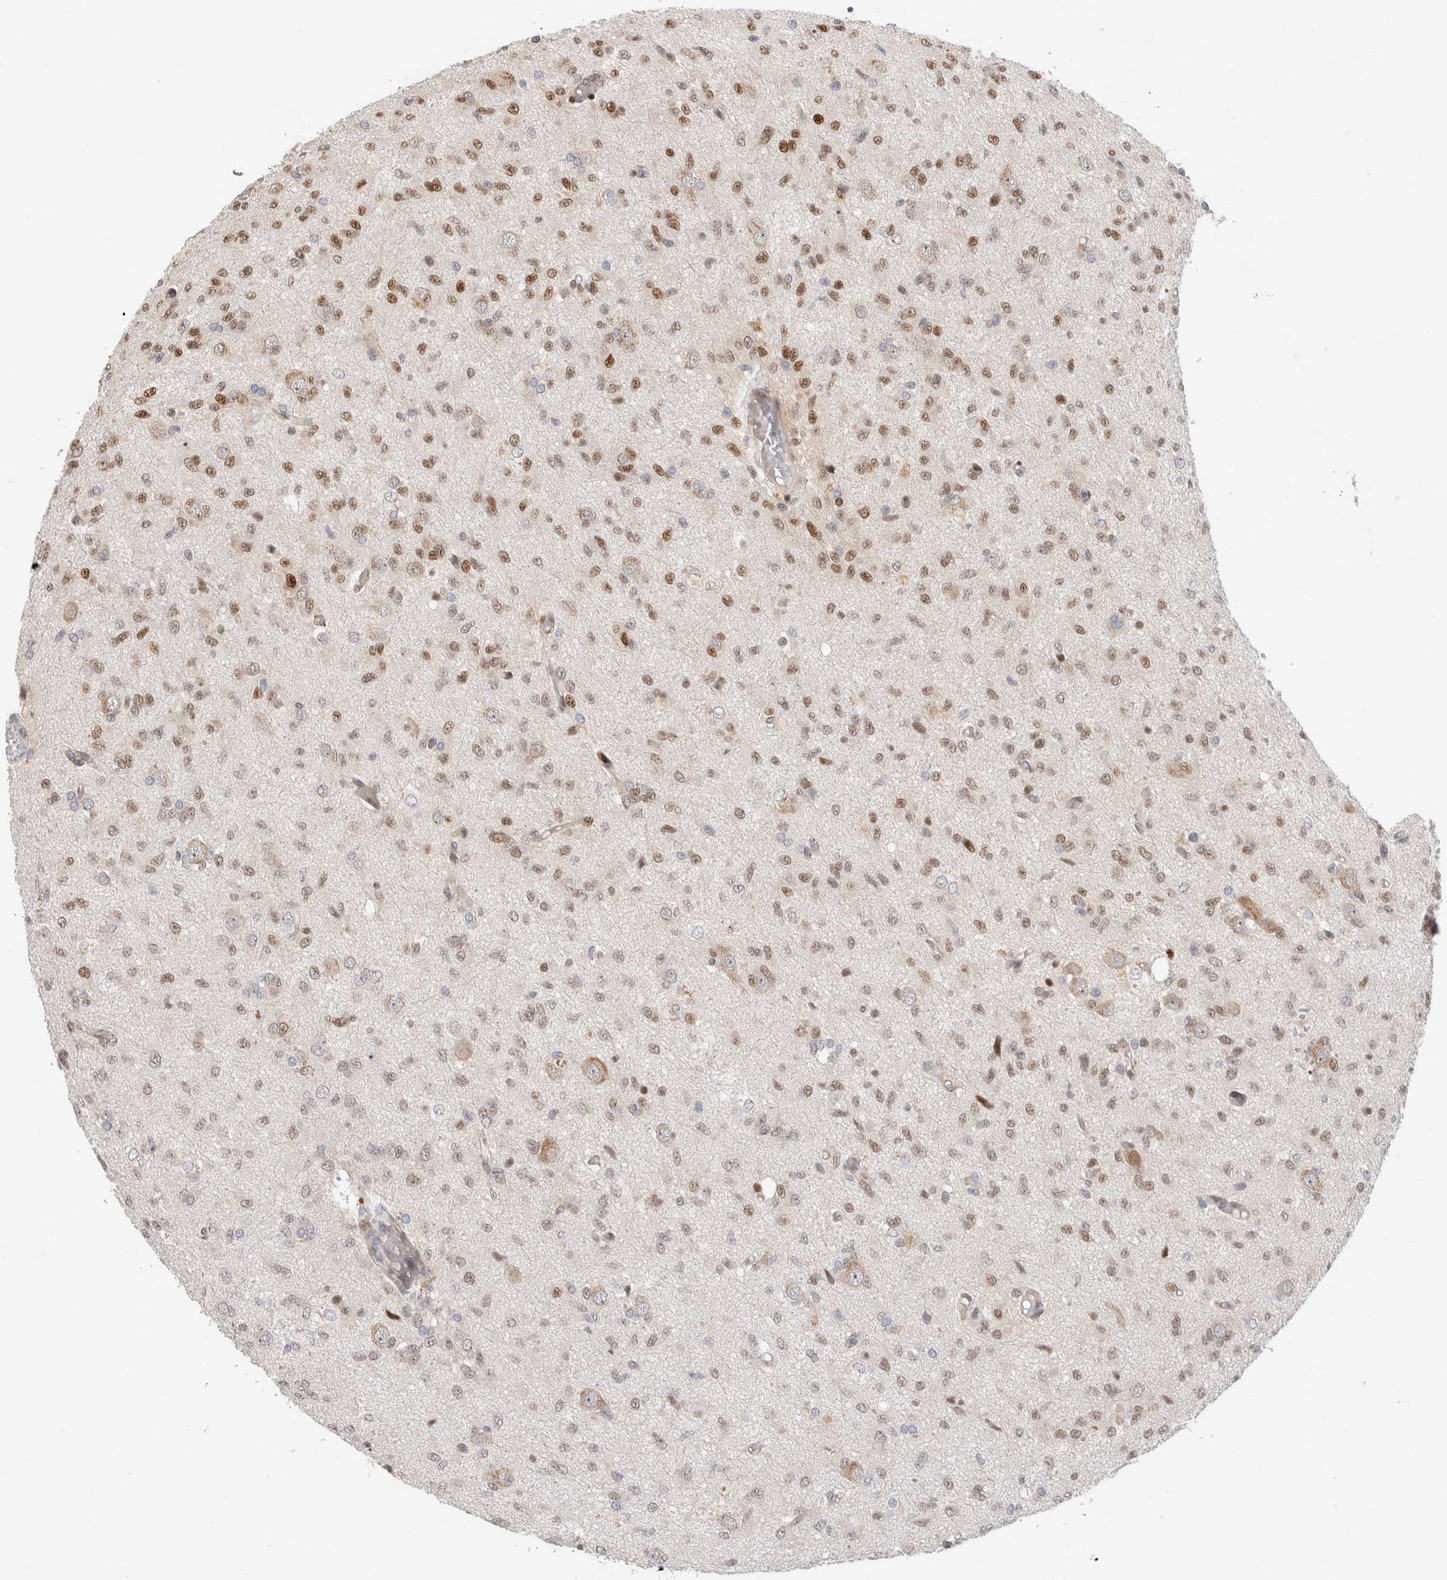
{"staining": {"intensity": "moderate", "quantity": "<25%", "location": "nuclear"}, "tissue": "glioma", "cell_type": "Tumor cells", "image_type": "cancer", "snomed": [{"axis": "morphology", "description": "Glioma, malignant, High grade"}, {"axis": "topography", "description": "Brain"}], "caption": "Tumor cells show moderate nuclear staining in approximately <25% of cells in high-grade glioma (malignant).", "gene": "TCF4", "patient": {"sex": "female", "age": 59}}